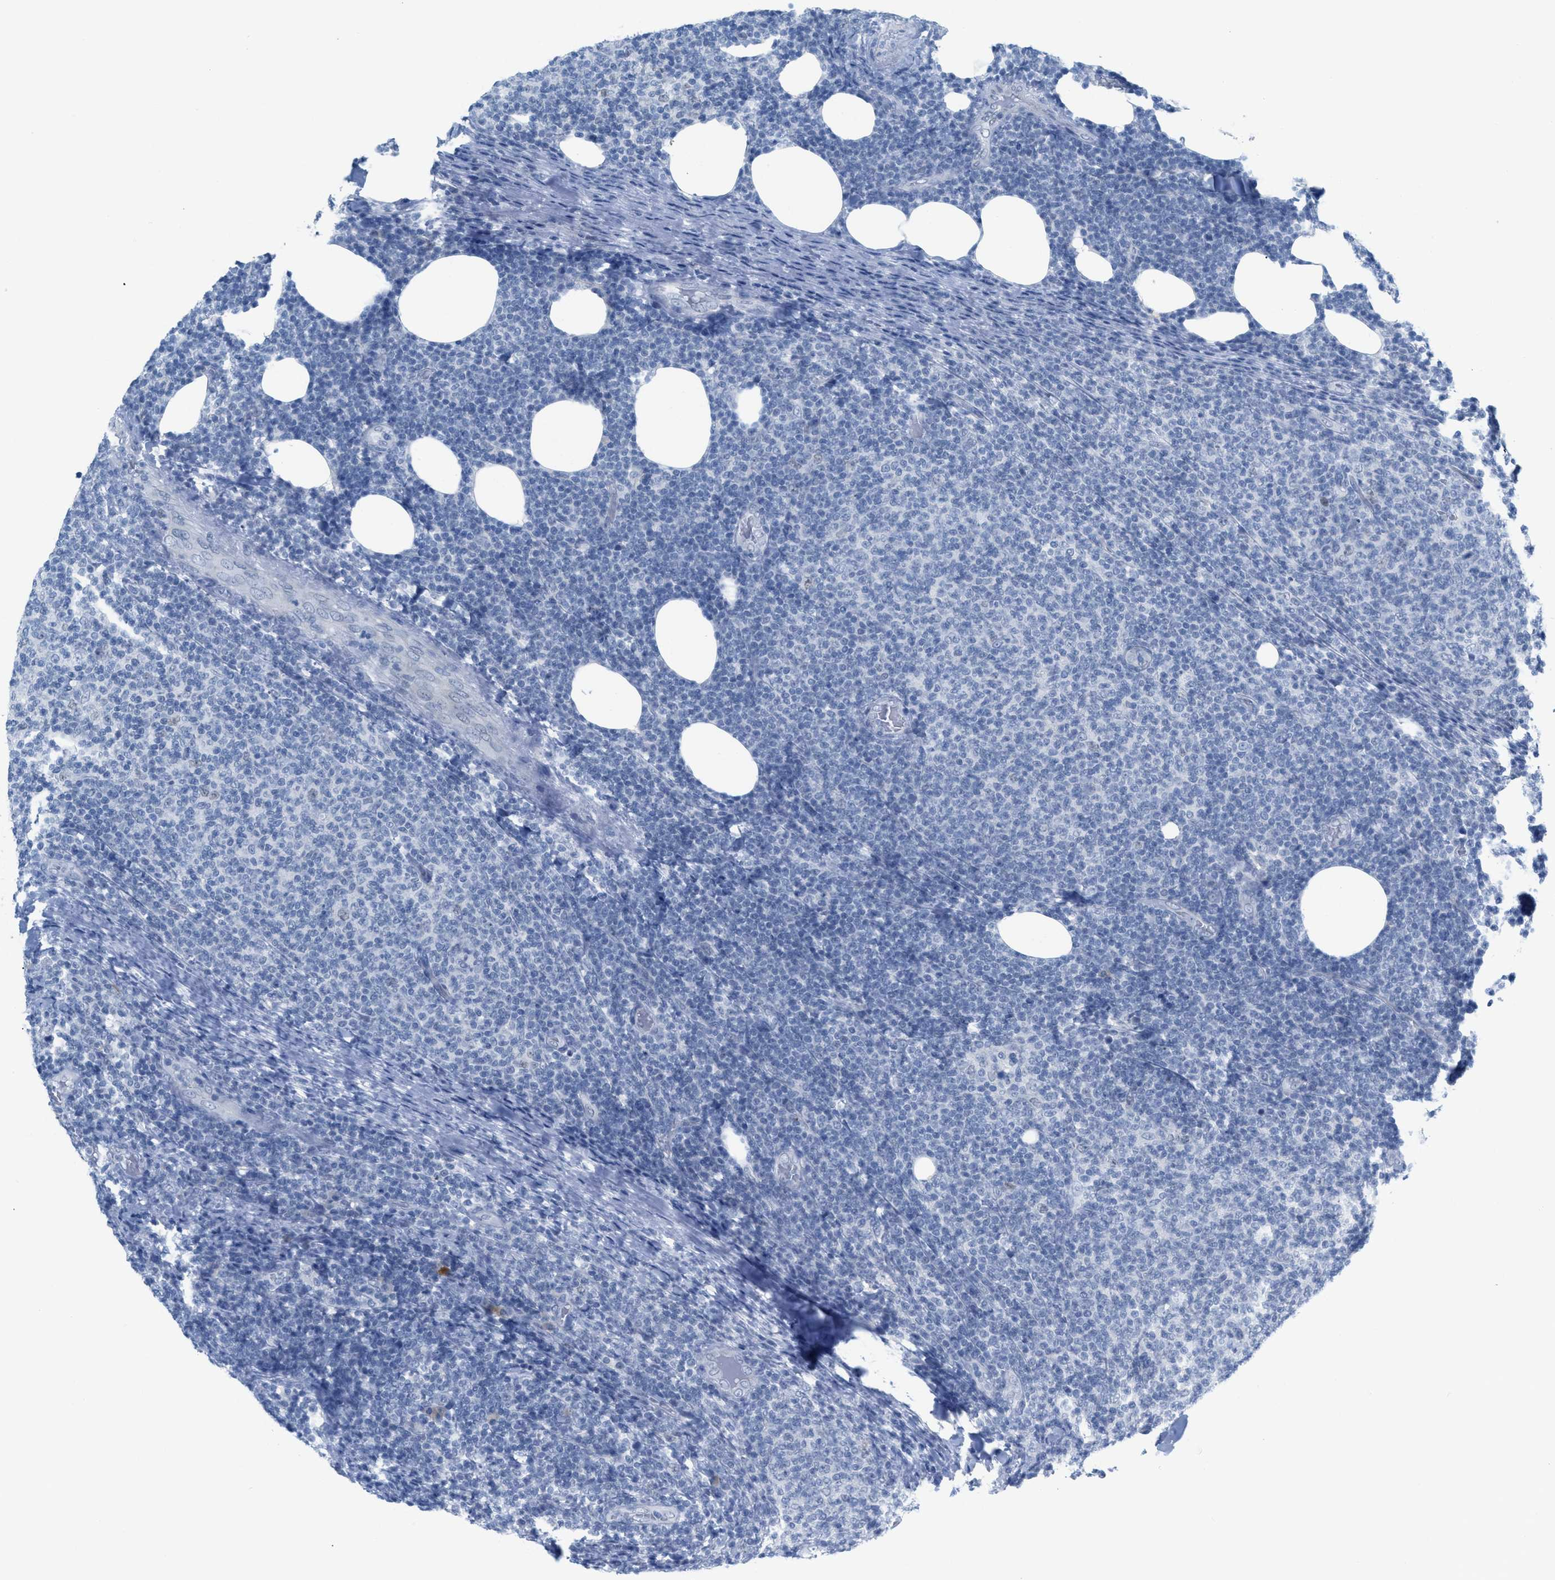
{"staining": {"intensity": "negative", "quantity": "none", "location": "none"}, "tissue": "lymphoma", "cell_type": "Tumor cells", "image_type": "cancer", "snomed": [{"axis": "morphology", "description": "Malignant lymphoma, non-Hodgkin's type, Low grade"}, {"axis": "topography", "description": "Lymph node"}], "caption": "A histopathology image of human lymphoma is negative for staining in tumor cells. (DAB immunohistochemistry (IHC) visualized using brightfield microscopy, high magnification).", "gene": "HSF2", "patient": {"sex": "male", "age": 66}}